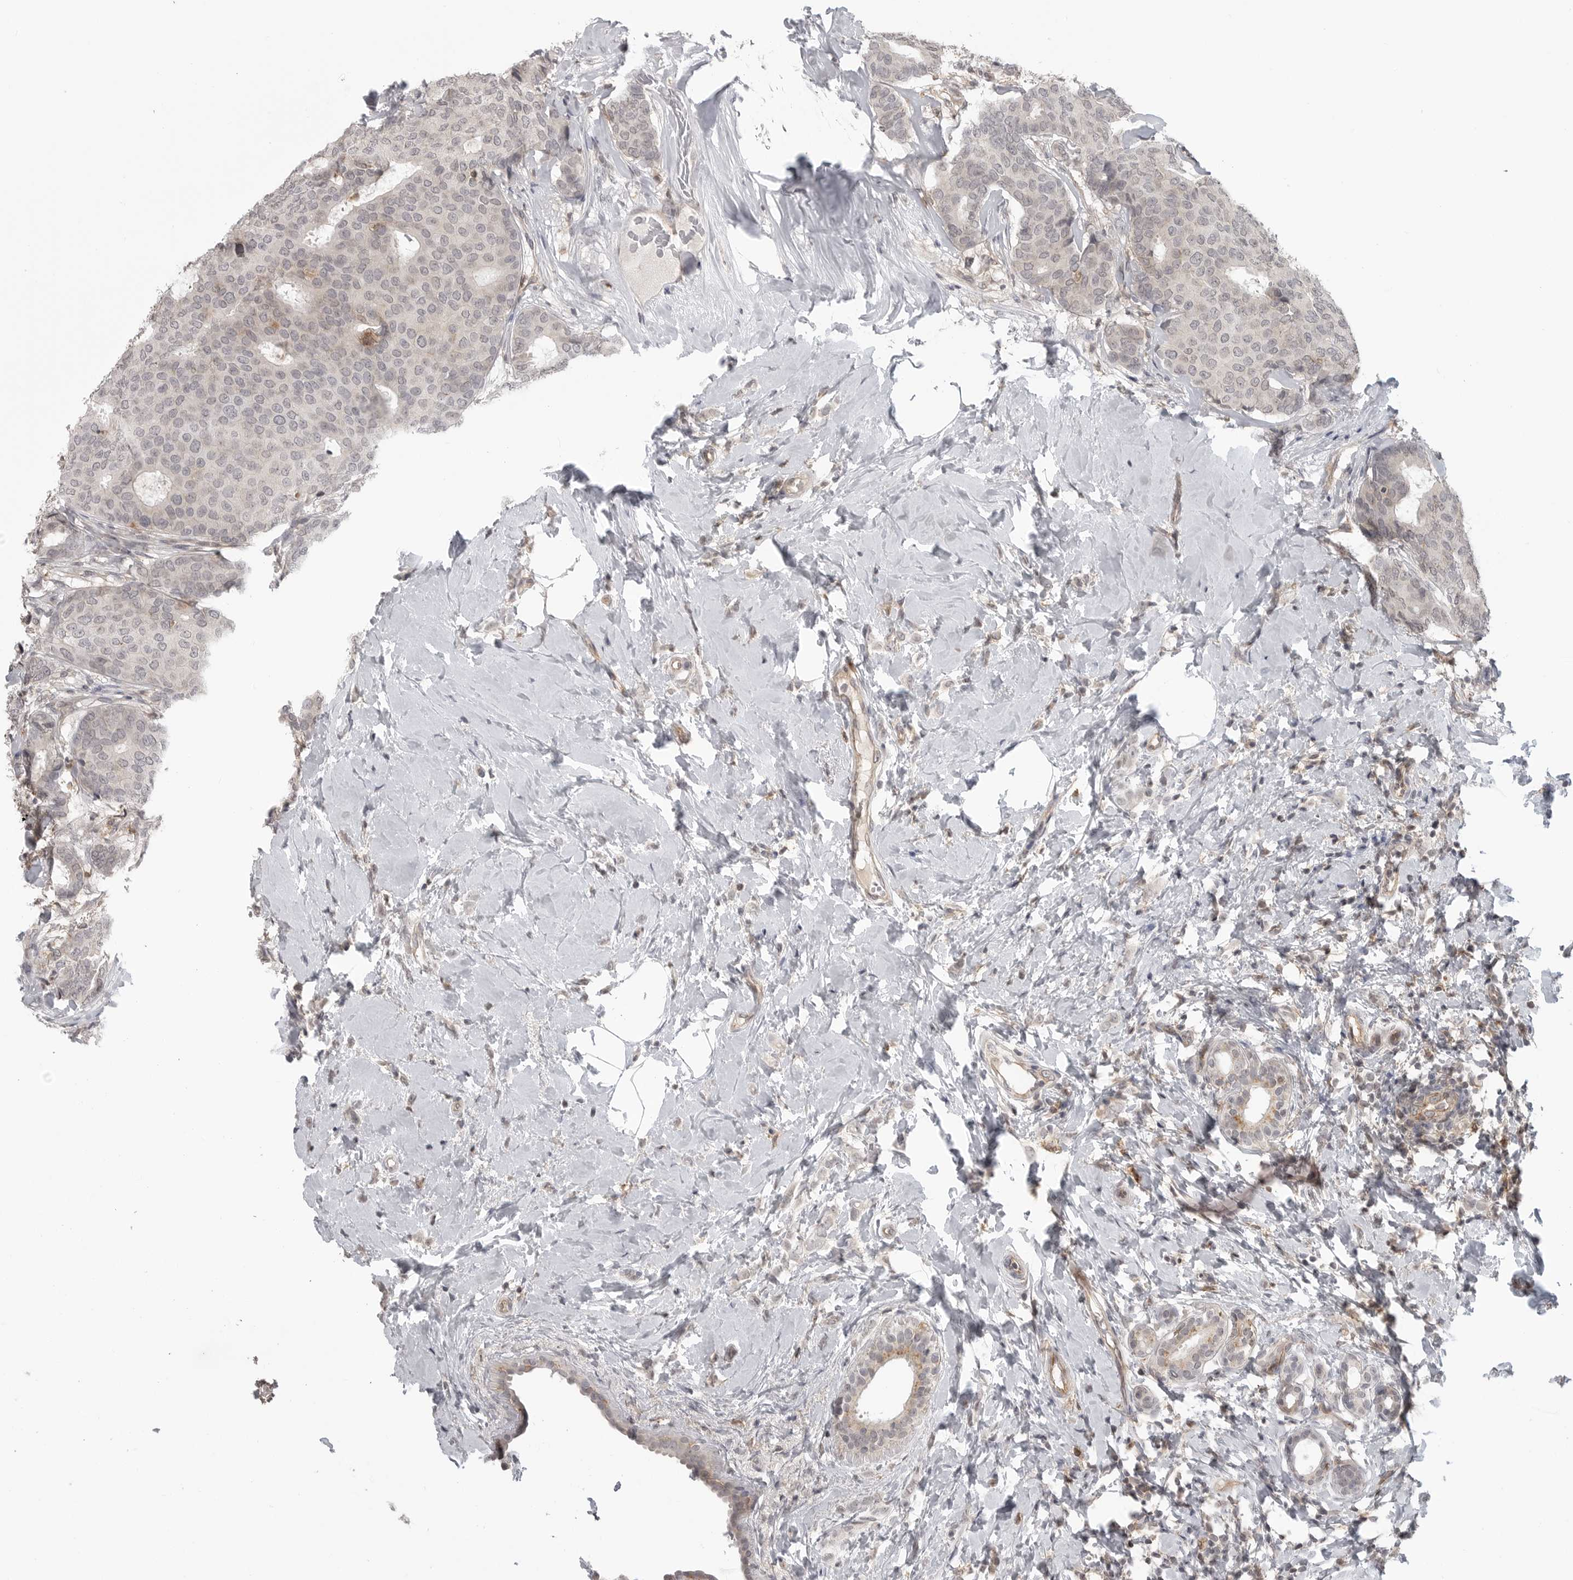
{"staining": {"intensity": "weak", "quantity": "25%-75%", "location": "cytoplasmic/membranous"}, "tissue": "breast cancer", "cell_type": "Tumor cells", "image_type": "cancer", "snomed": [{"axis": "morphology", "description": "Lobular carcinoma"}, {"axis": "topography", "description": "Breast"}], "caption": "This histopathology image demonstrates IHC staining of breast lobular carcinoma, with low weak cytoplasmic/membranous positivity in about 25%-75% of tumor cells.", "gene": "IFNGR1", "patient": {"sex": "female", "age": 47}}